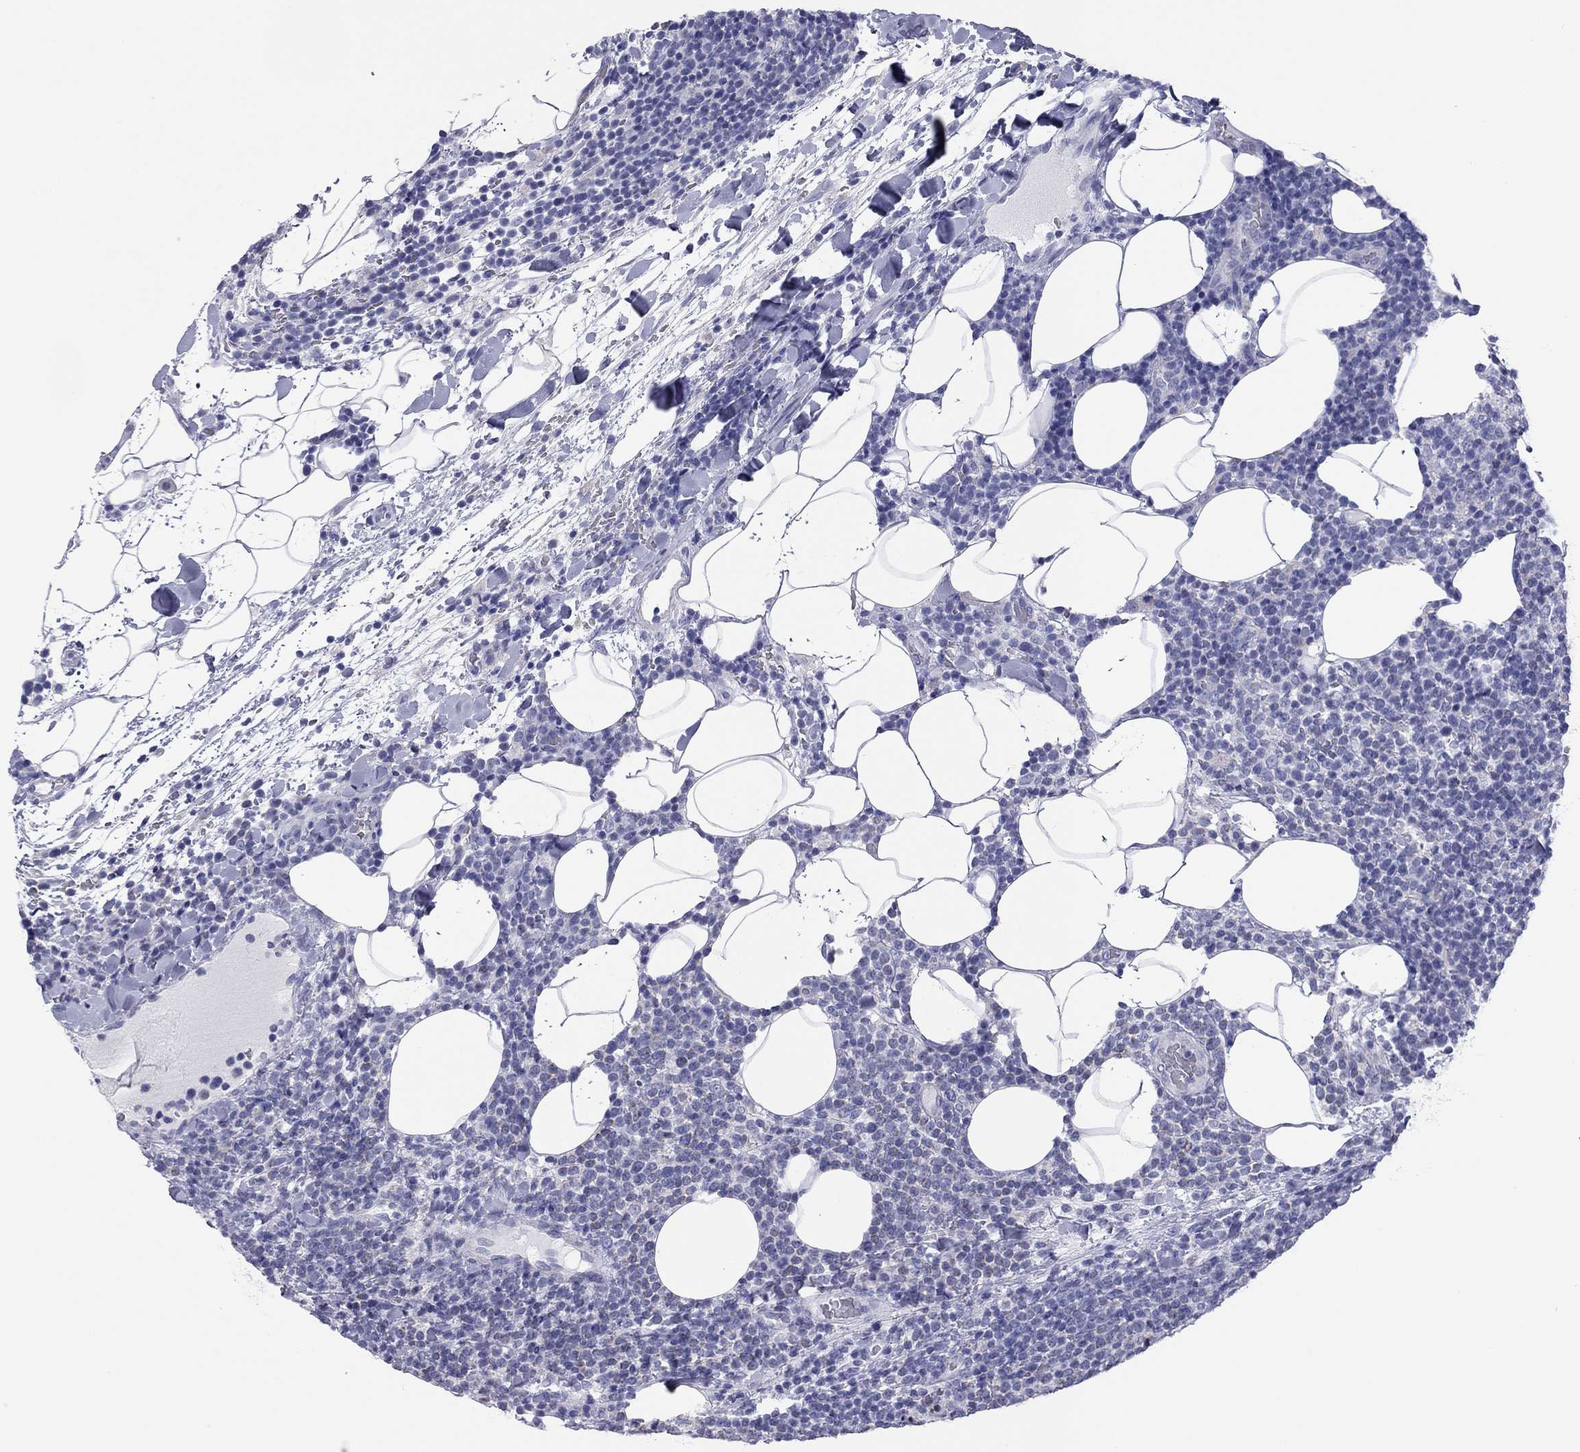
{"staining": {"intensity": "negative", "quantity": "none", "location": "none"}, "tissue": "lymphoma", "cell_type": "Tumor cells", "image_type": "cancer", "snomed": [{"axis": "morphology", "description": "Malignant lymphoma, non-Hodgkin's type, High grade"}, {"axis": "topography", "description": "Lymph node"}], "caption": "Micrograph shows no significant protein positivity in tumor cells of high-grade malignant lymphoma, non-Hodgkin's type.", "gene": "VSIG10", "patient": {"sex": "male", "age": 61}}